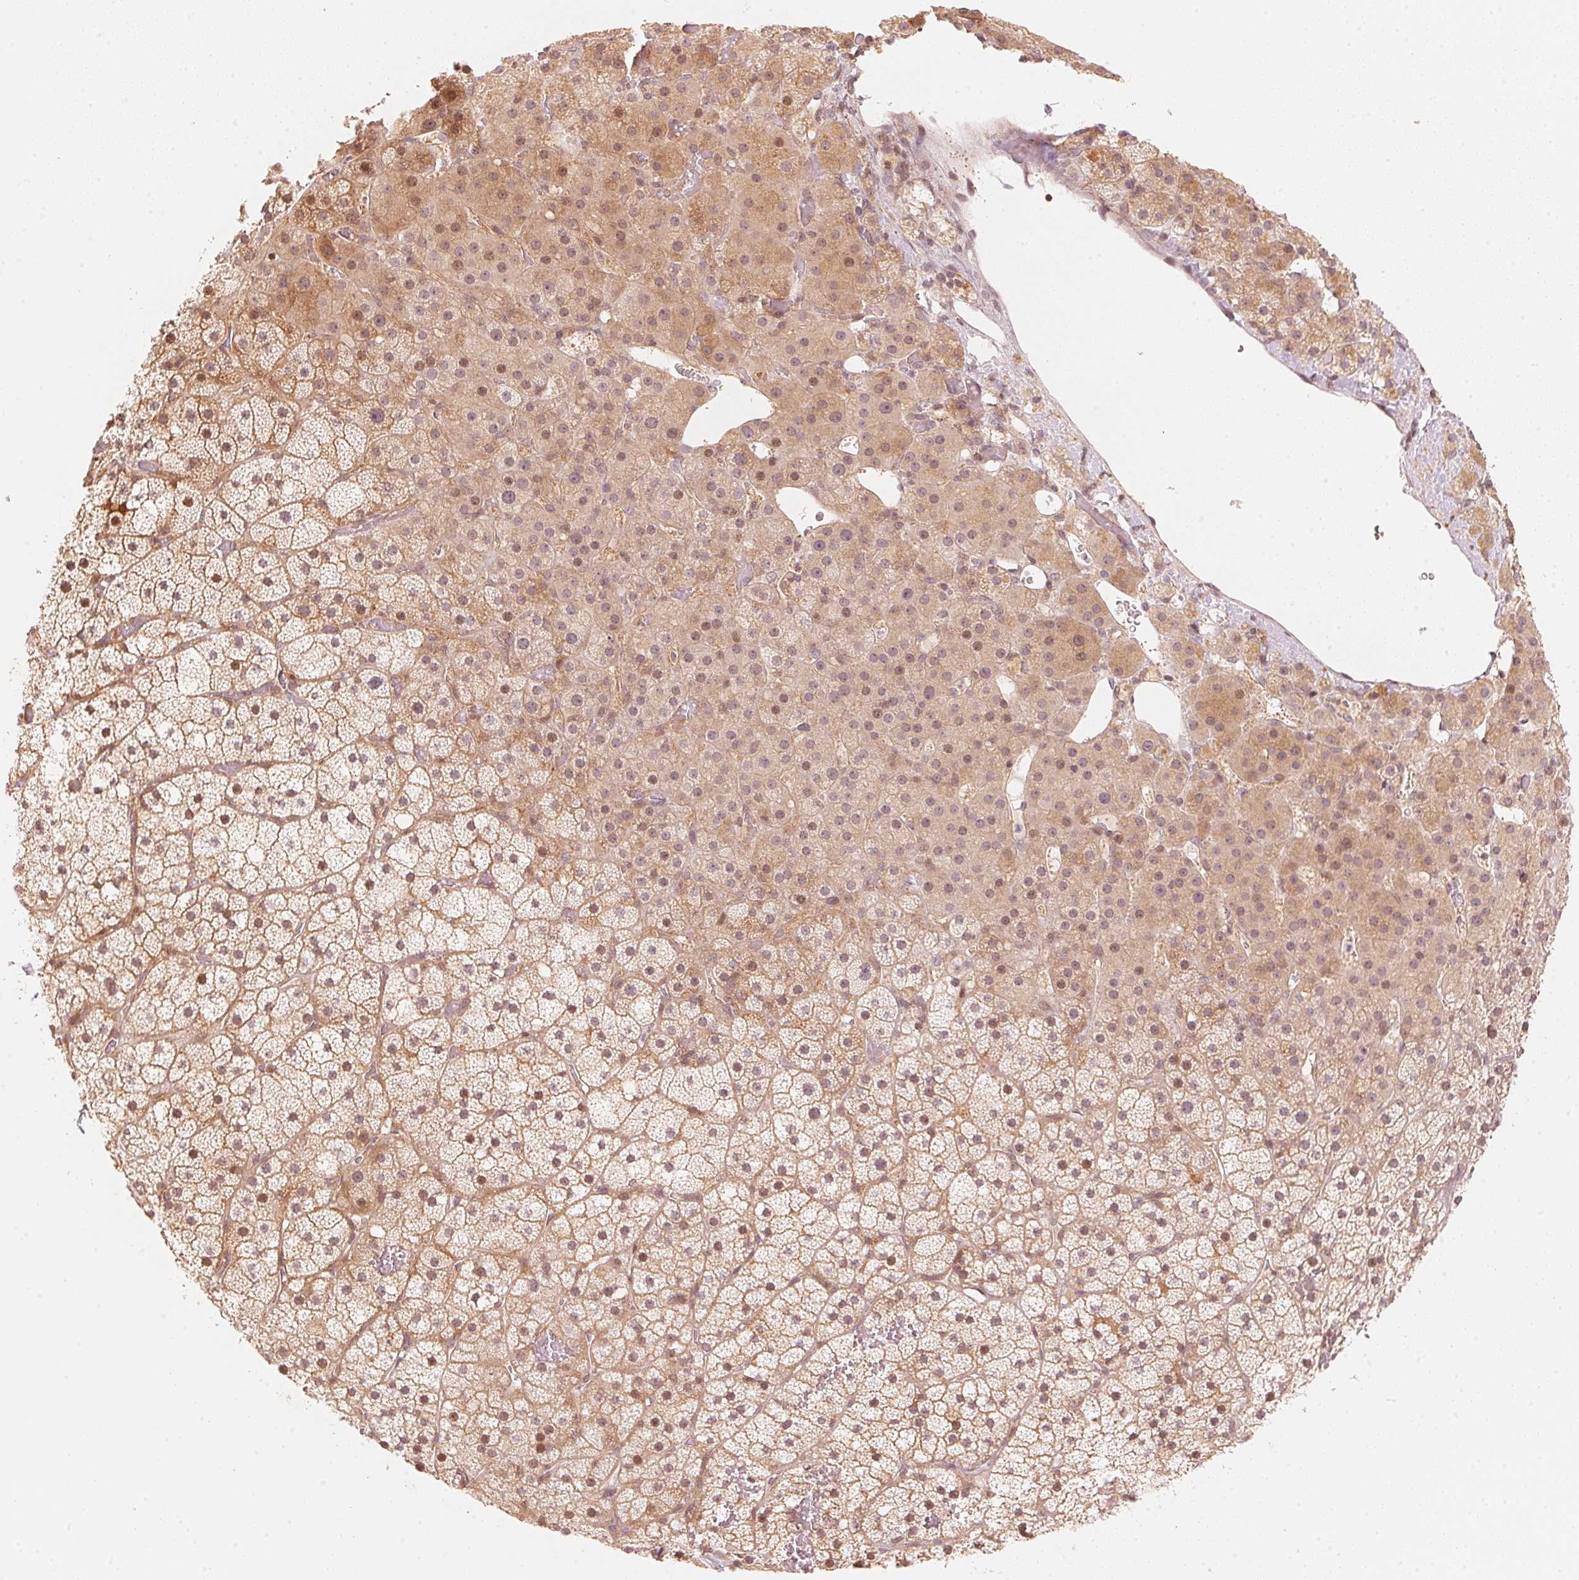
{"staining": {"intensity": "weak", "quantity": ">75%", "location": "cytoplasmic/membranous,nuclear"}, "tissue": "adrenal gland", "cell_type": "Glandular cells", "image_type": "normal", "snomed": [{"axis": "morphology", "description": "Normal tissue, NOS"}, {"axis": "topography", "description": "Adrenal gland"}], "caption": "Adrenal gland stained for a protein displays weak cytoplasmic/membranous,nuclear positivity in glandular cells. (brown staining indicates protein expression, while blue staining denotes nuclei).", "gene": "PRKN", "patient": {"sex": "male", "age": 53}}